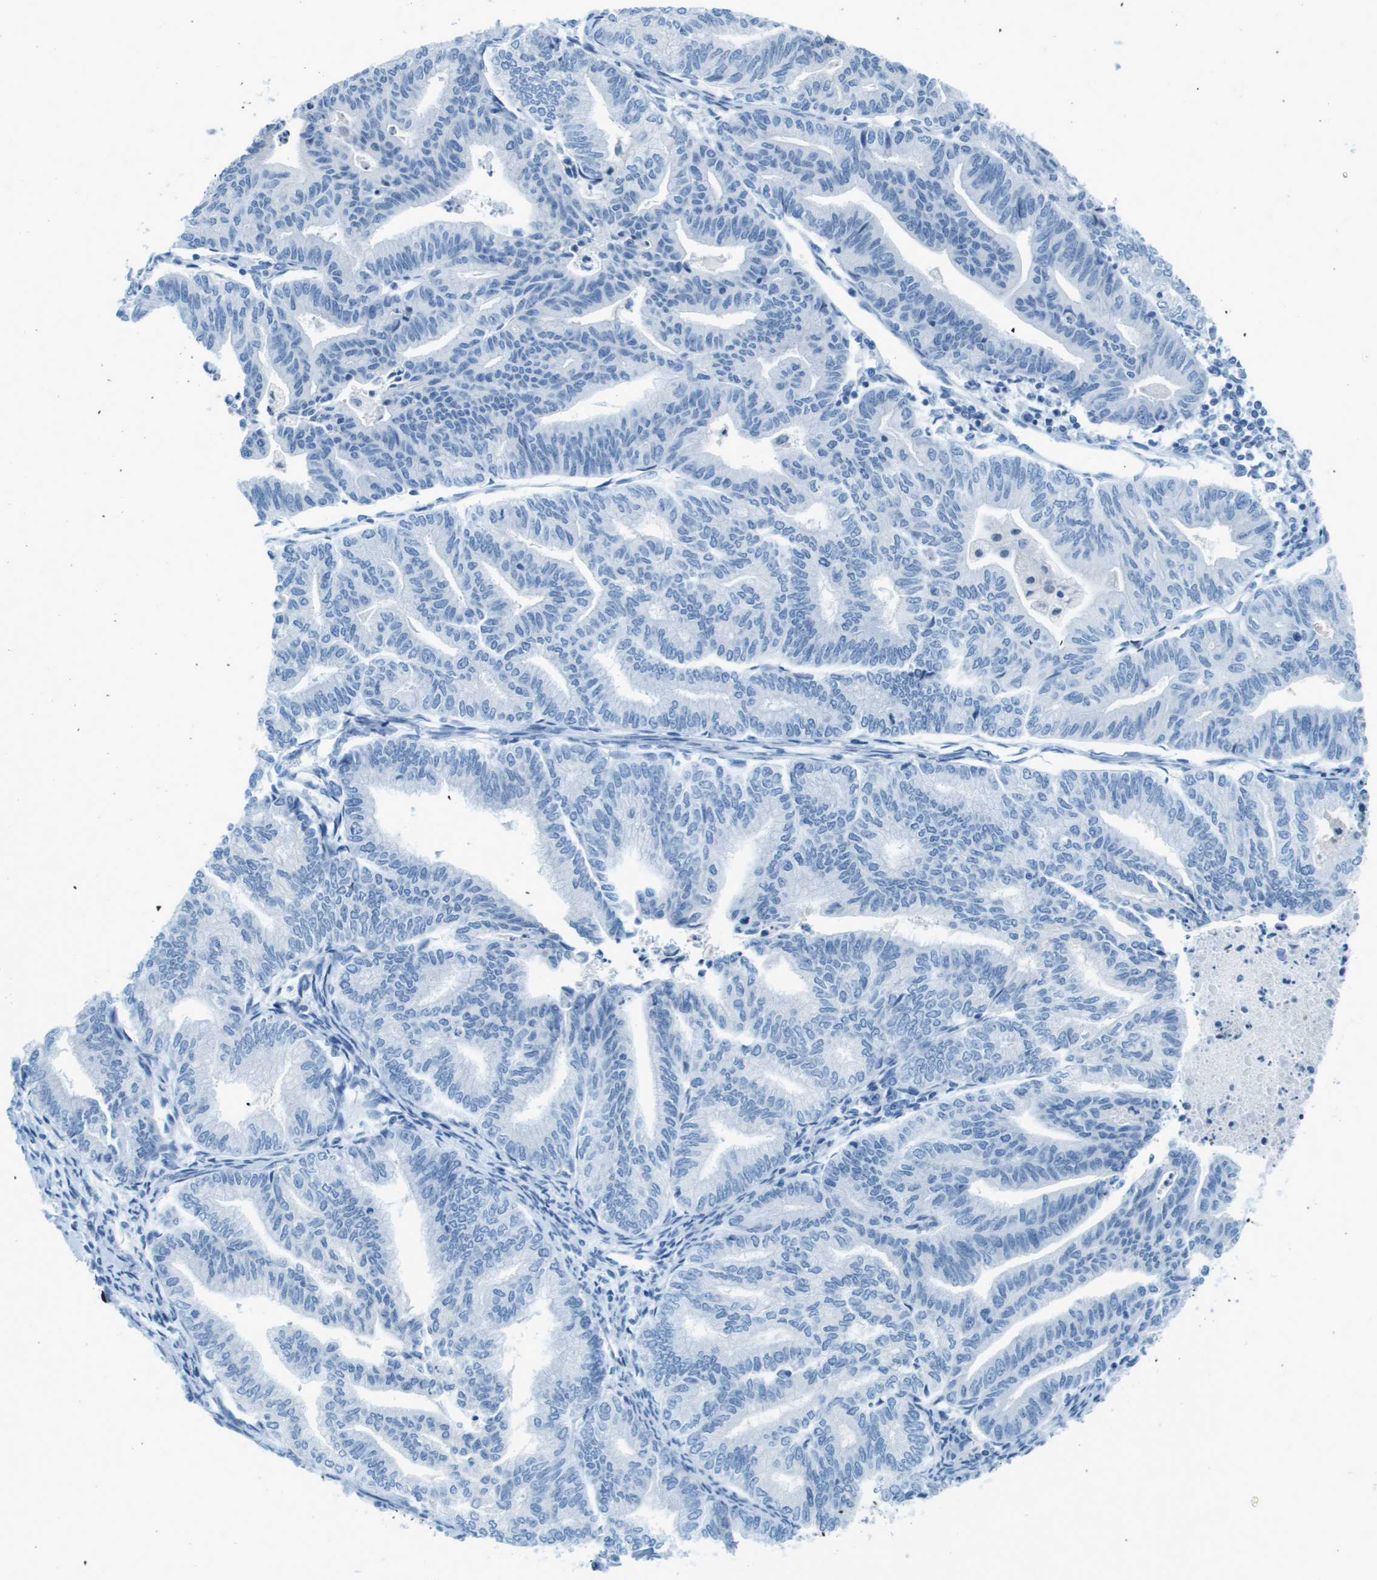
{"staining": {"intensity": "negative", "quantity": "none", "location": "none"}, "tissue": "endometrial cancer", "cell_type": "Tumor cells", "image_type": "cancer", "snomed": [{"axis": "morphology", "description": "Adenocarcinoma, NOS"}, {"axis": "topography", "description": "Endometrium"}], "caption": "A high-resolution photomicrograph shows immunohistochemistry (IHC) staining of endometrial adenocarcinoma, which shows no significant staining in tumor cells. (DAB IHC, high magnification).", "gene": "CDHR2", "patient": {"sex": "female", "age": 79}}